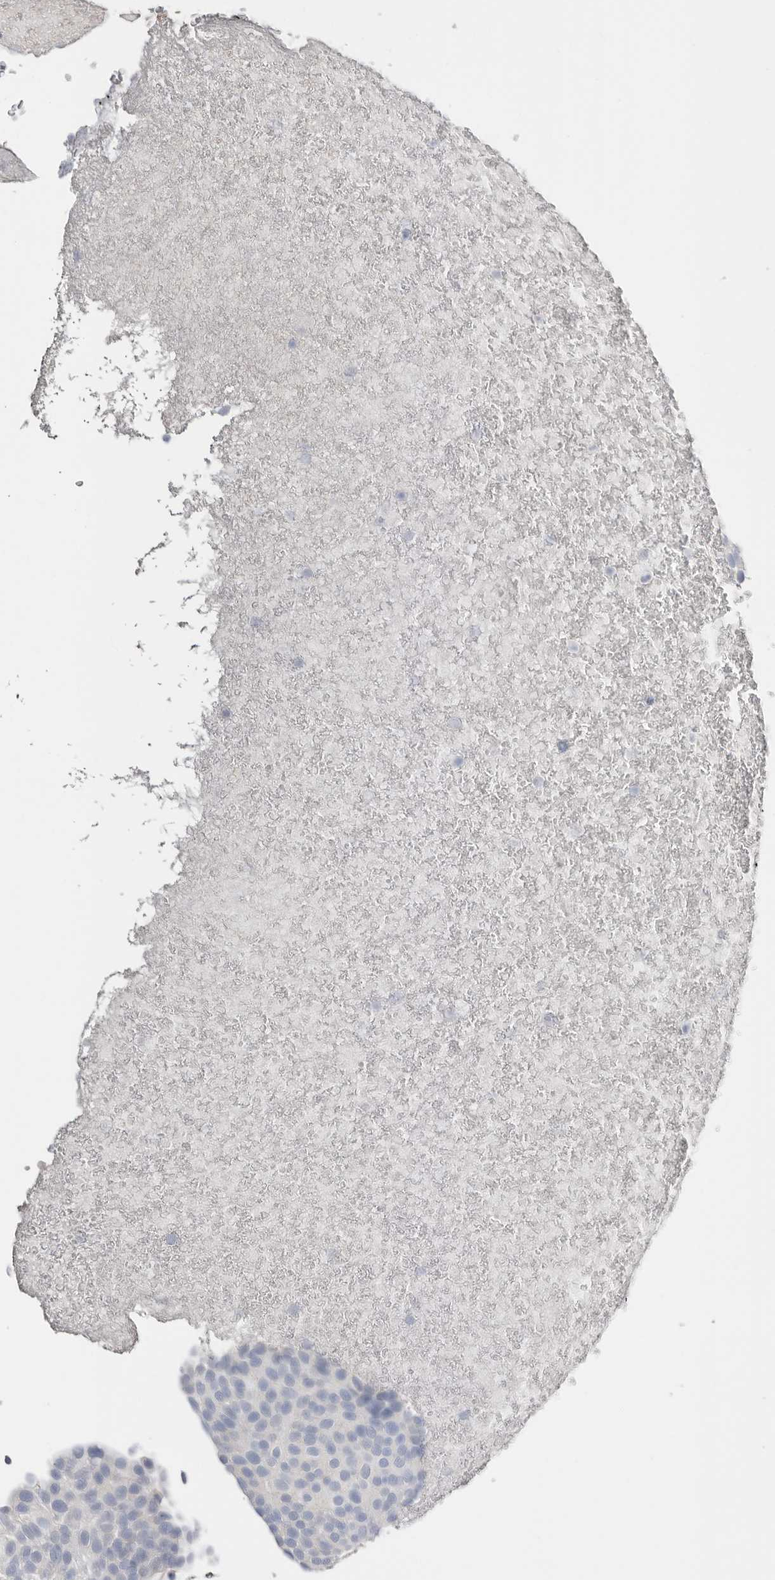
{"staining": {"intensity": "negative", "quantity": "none", "location": "none"}, "tissue": "urothelial cancer", "cell_type": "Tumor cells", "image_type": "cancer", "snomed": [{"axis": "morphology", "description": "Urothelial carcinoma, Low grade"}, {"axis": "topography", "description": "Urinary bladder"}], "caption": "The micrograph exhibits no staining of tumor cells in urothelial carcinoma (low-grade).", "gene": "APOA2", "patient": {"sex": "male", "age": 78}}